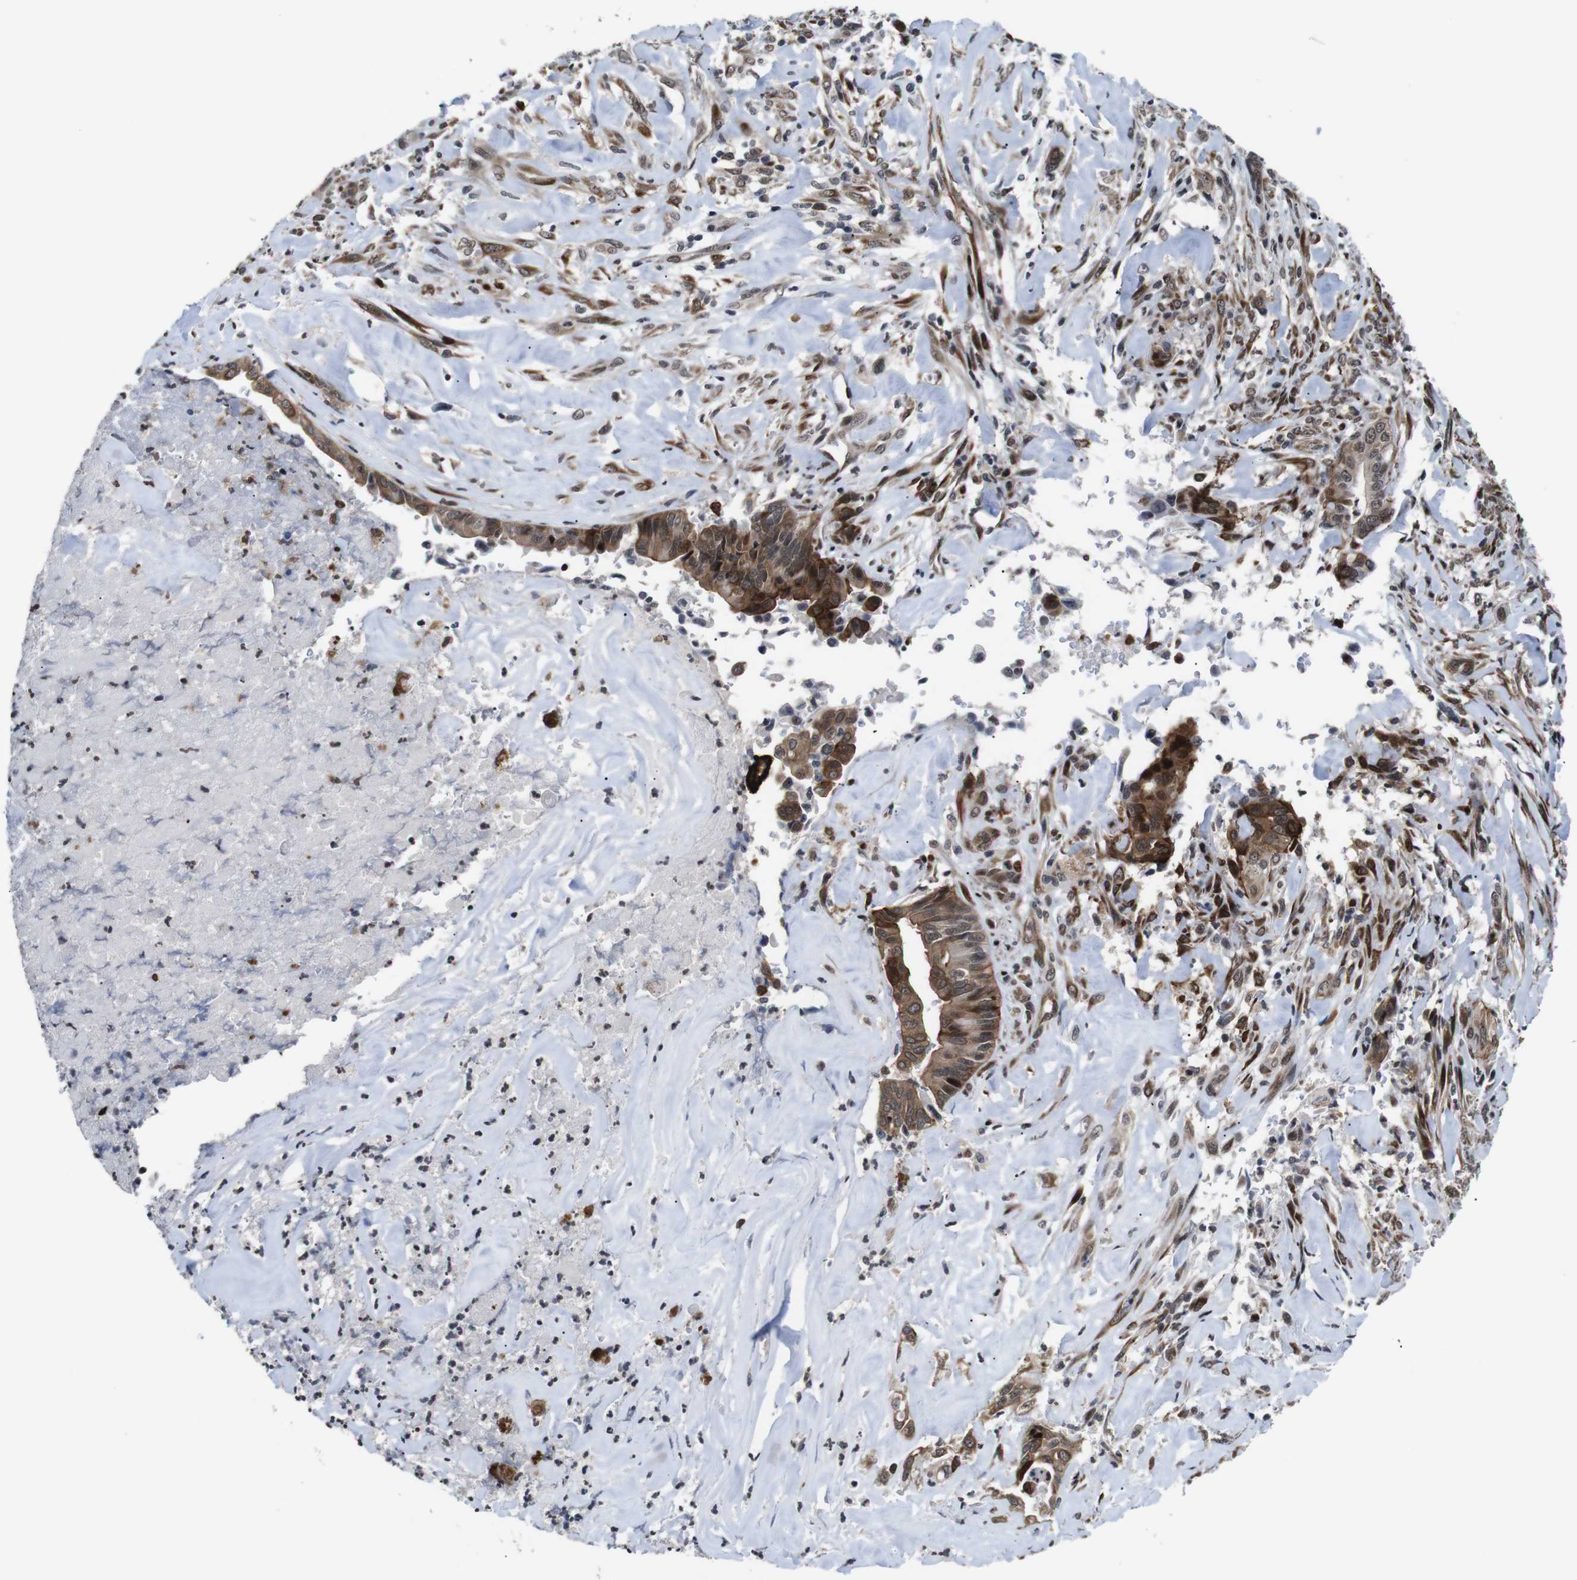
{"staining": {"intensity": "moderate", "quantity": ">75%", "location": "cytoplasmic/membranous,nuclear"}, "tissue": "liver cancer", "cell_type": "Tumor cells", "image_type": "cancer", "snomed": [{"axis": "morphology", "description": "Cholangiocarcinoma"}, {"axis": "topography", "description": "Liver"}], "caption": "Liver cholangiocarcinoma stained with immunohistochemistry exhibits moderate cytoplasmic/membranous and nuclear positivity in approximately >75% of tumor cells.", "gene": "EIF4G1", "patient": {"sex": "female", "age": 67}}